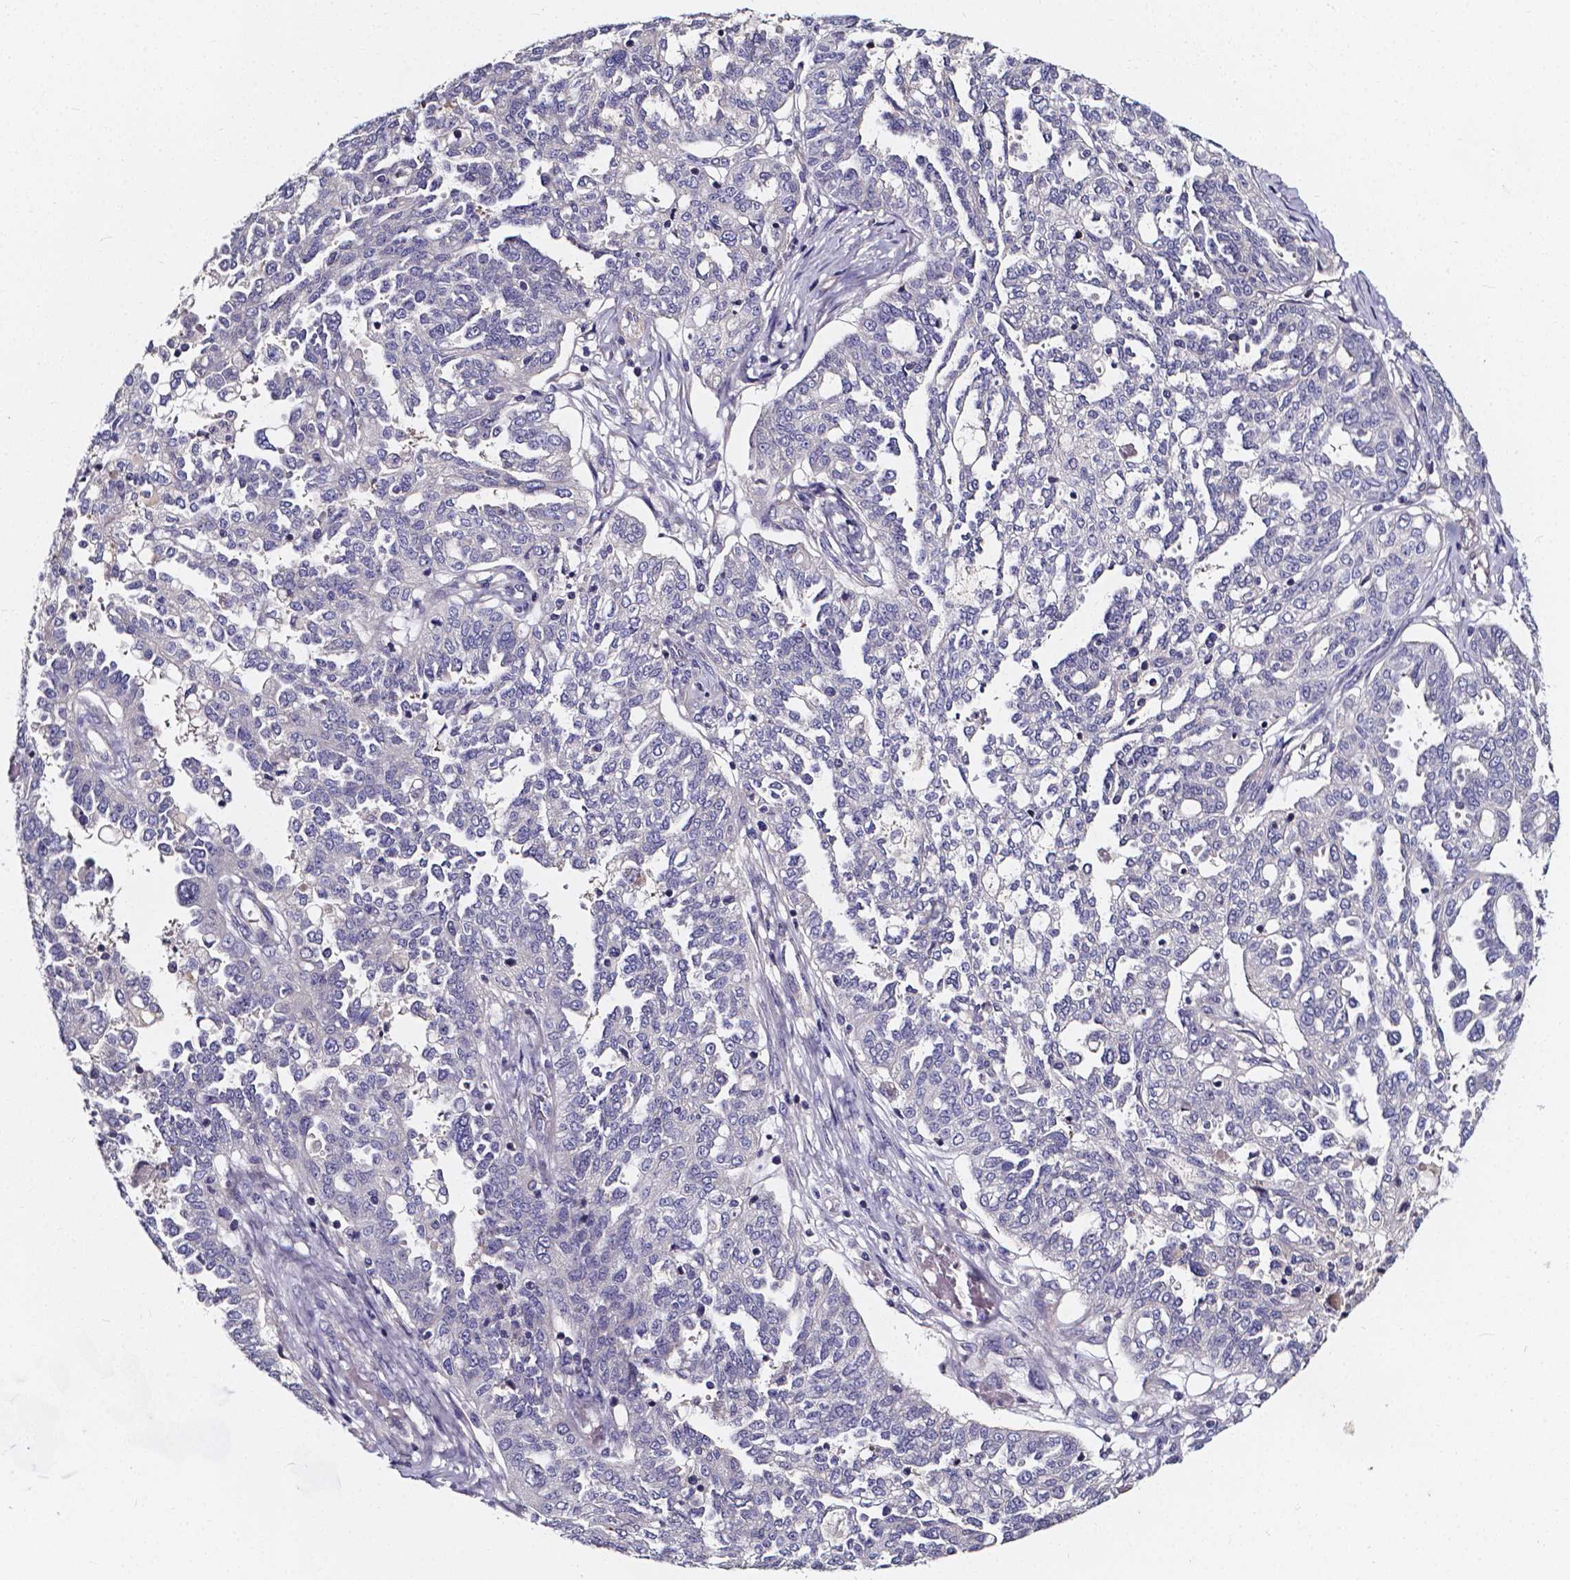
{"staining": {"intensity": "negative", "quantity": "none", "location": "none"}, "tissue": "ovarian cancer", "cell_type": "Tumor cells", "image_type": "cancer", "snomed": [{"axis": "morphology", "description": "Cystadenocarcinoma, serous, NOS"}, {"axis": "topography", "description": "Ovary"}], "caption": "This is a micrograph of immunohistochemistry staining of ovarian cancer, which shows no positivity in tumor cells.", "gene": "CACNG8", "patient": {"sex": "female", "age": 67}}